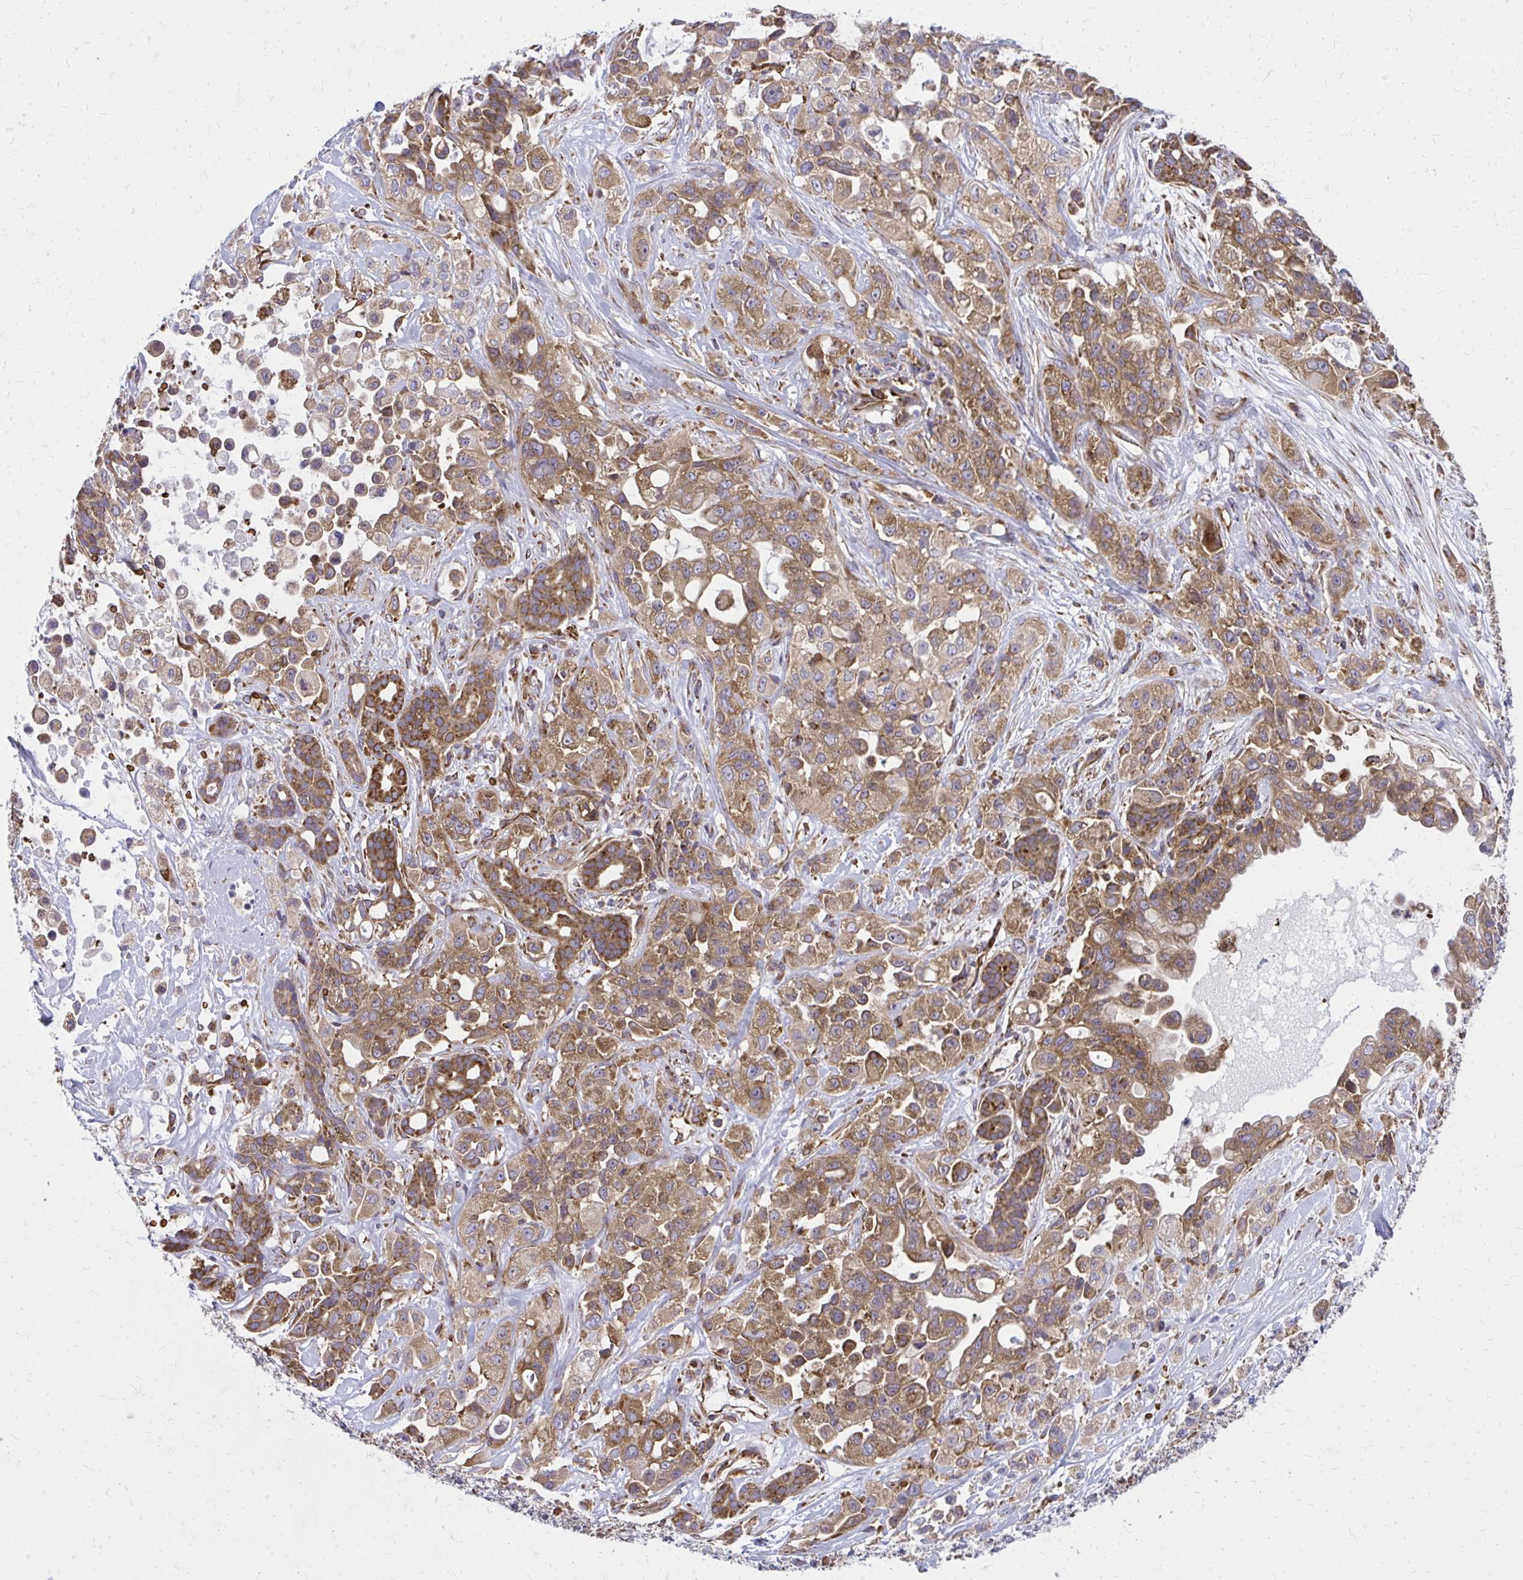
{"staining": {"intensity": "moderate", "quantity": ">75%", "location": "cytoplasmic/membranous"}, "tissue": "pancreatic cancer", "cell_type": "Tumor cells", "image_type": "cancer", "snomed": [{"axis": "morphology", "description": "Adenocarcinoma, NOS"}, {"axis": "topography", "description": "Pancreas"}], "caption": "Approximately >75% of tumor cells in pancreatic cancer (adenocarcinoma) show moderate cytoplasmic/membranous protein staining as visualized by brown immunohistochemical staining.", "gene": "PDK4", "patient": {"sex": "male", "age": 44}}